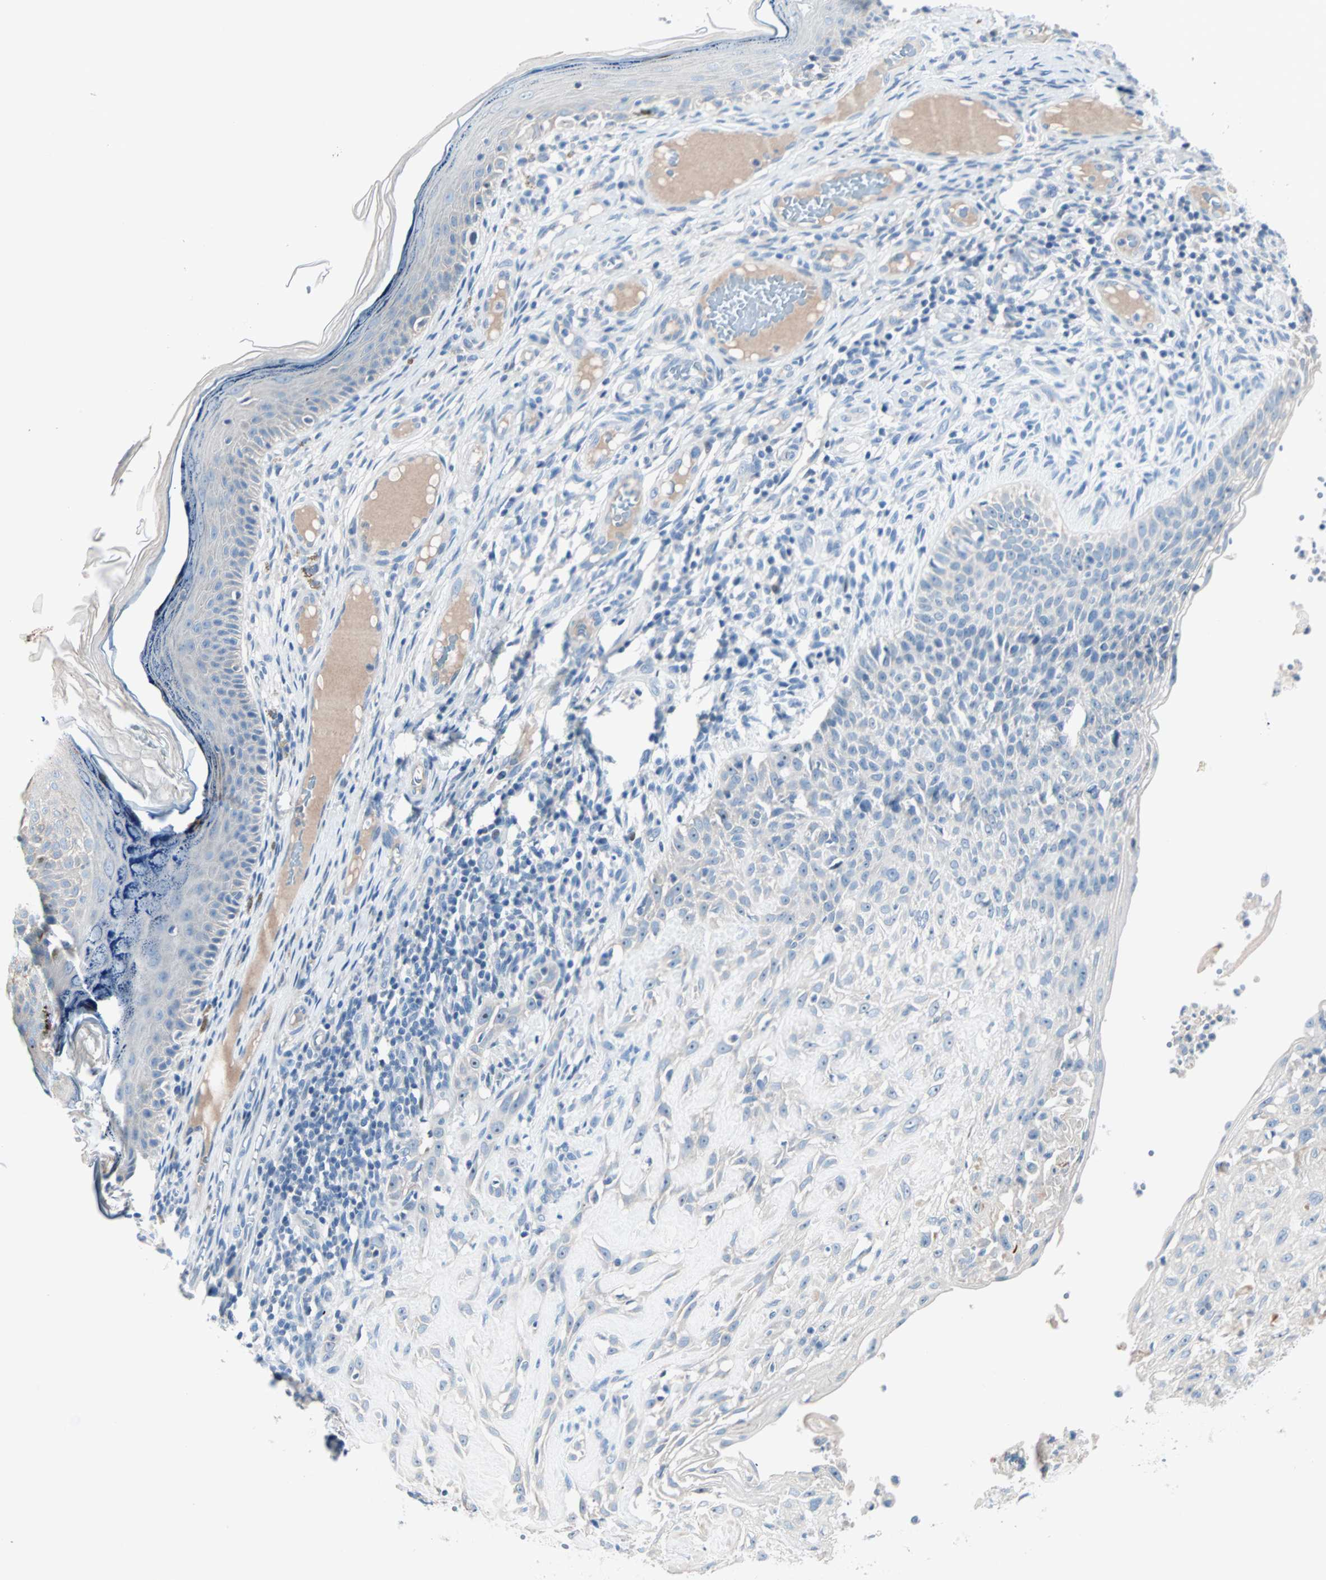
{"staining": {"intensity": "negative", "quantity": "none", "location": "none"}, "tissue": "skin cancer", "cell_type": "Tumor cells", "image_type": "cancer", "snomed": [{"axis": "morphology", "description": "Normal tissue, NOS"}, {"axis": "morphology", "description": "Basal cell carcinoma"}, {"axis": "topography", "description": "Skin"}], "caption": "An immunohistochemistry (IHC) photomicrograph of skin cancer is shown. There is no staining in tumor cells of skin cancer.", "gene": "NEFH", "patient": {"sex": "male", "age": 87}}